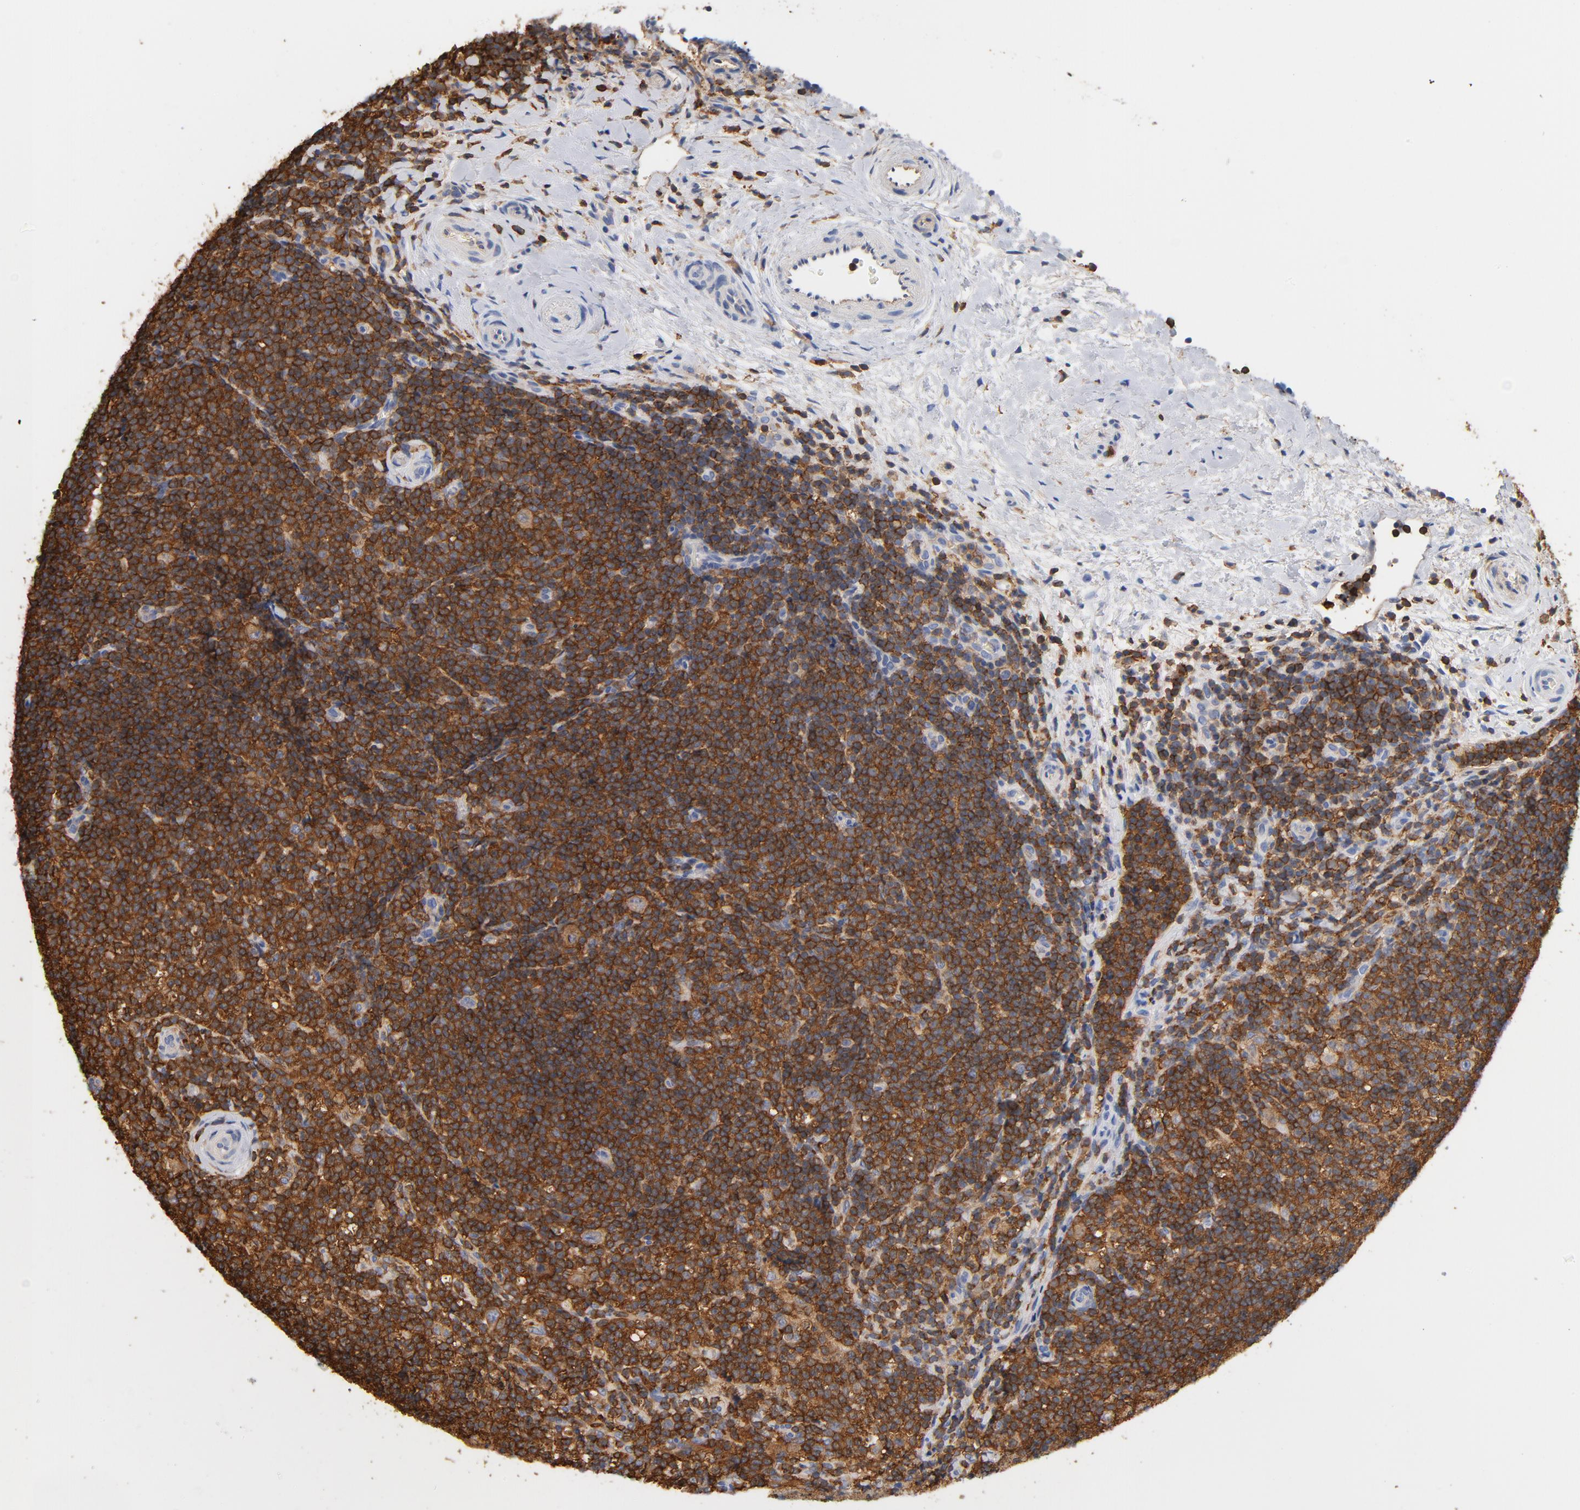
{"staining": {"intensity": "strong", "quantity": ">75%", "location": "cytoplasmic/membranous"}, "tissue": "lymphoma", "cell_type": "Tumor cells", "image_type": "cancer", "snomed": [{"axis": "morphology", "description": "Malignant lymphoma, non-Hodgkin's type, Low grade"}, {"axis": "topography", "description": "Lymph node"}], "caption": "Brown immunohistochemical staining in lymphoma reveals strong cytoplasmic/membranous positivity in about >75% of tumor cells. (IHC, brightfield microscopy, high magnification).", "gene": "EZR", "patient": {"sex": "female", "age": 76}}